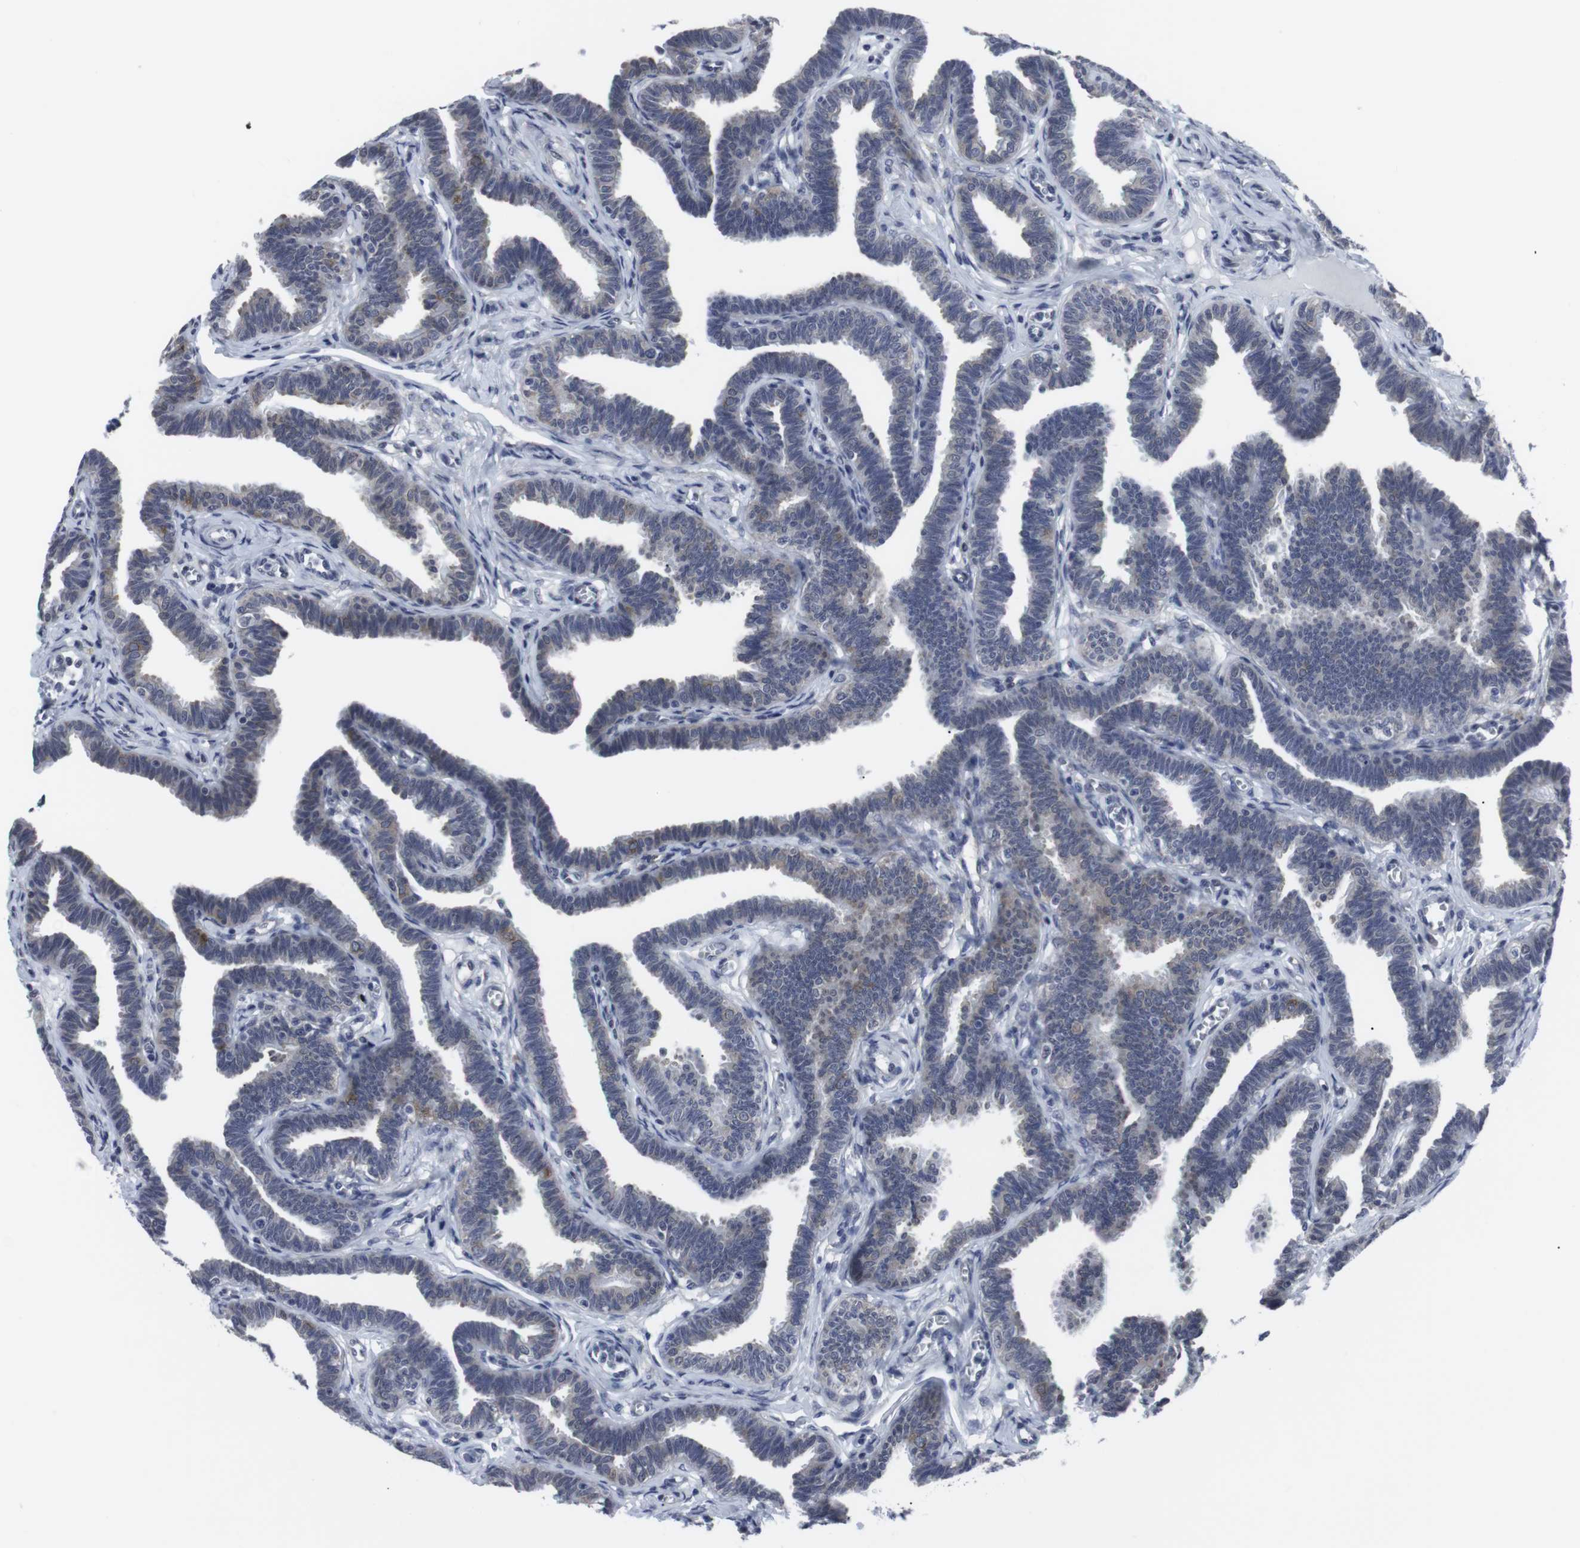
{"staining": {"intensity": "weak", "quantity": "<25%", "location": "cytoplasmic/membranous"}, "tissue": "fallopian tube", "cell_type": "Glandular cells", "image_type": "normal", "snomed": [{"axis": "morphology", "description": "Normal tissue, NOS"}, {"axis": "topography", "description": "Fallopian tube"}, {"axis": "topography", "description": "Ovary"}], "caption": "Protein analysis of unremarkable fallopian tube exhibits no significant positivity in glandular cells.", "gene": "GEMIN2", "patient": {"sex": "female", "age": 23}}